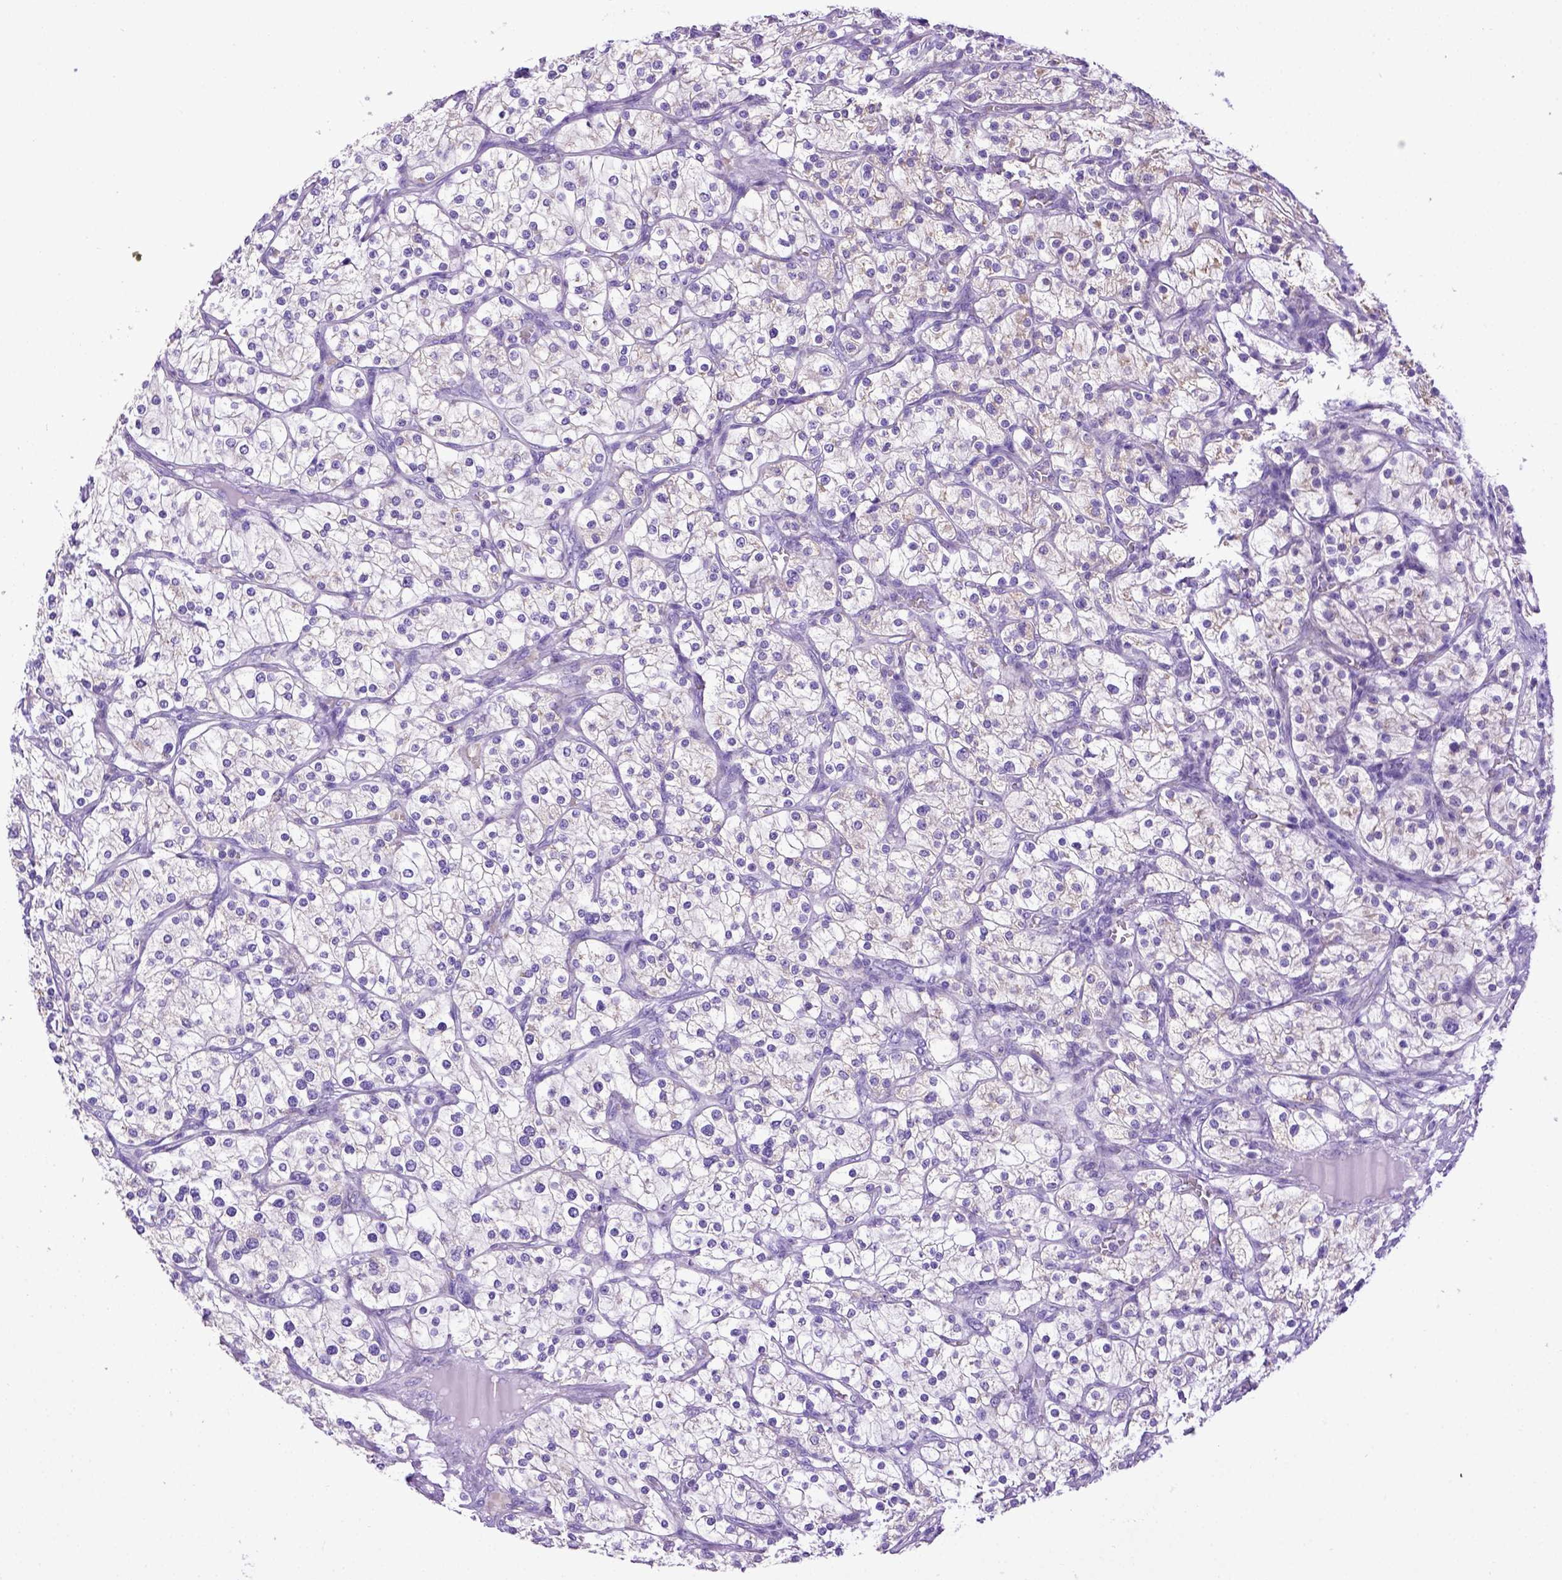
{"staining": {"intensity": "negative", "quantity": "none", "location": "none"}, "tissue": "renal cancer", "cell_type": "Tumor cells", "image_type": "cancer", "snomed": [{"axis": "morphology", "description": "Adenocarcinoma, NOS"}, {"axis": "topography", "description": "Kidney"}], "caption": "IHC image of neoplastic tissue: human renal adenocarcinoma stained with DAB demonstrates no significant protein expression in tumor cells. (DAB immunohistochemistry with hematoxylin counter stain).", "gene": "SPEF1", "patient": {"sex": "male", "age": 80}}